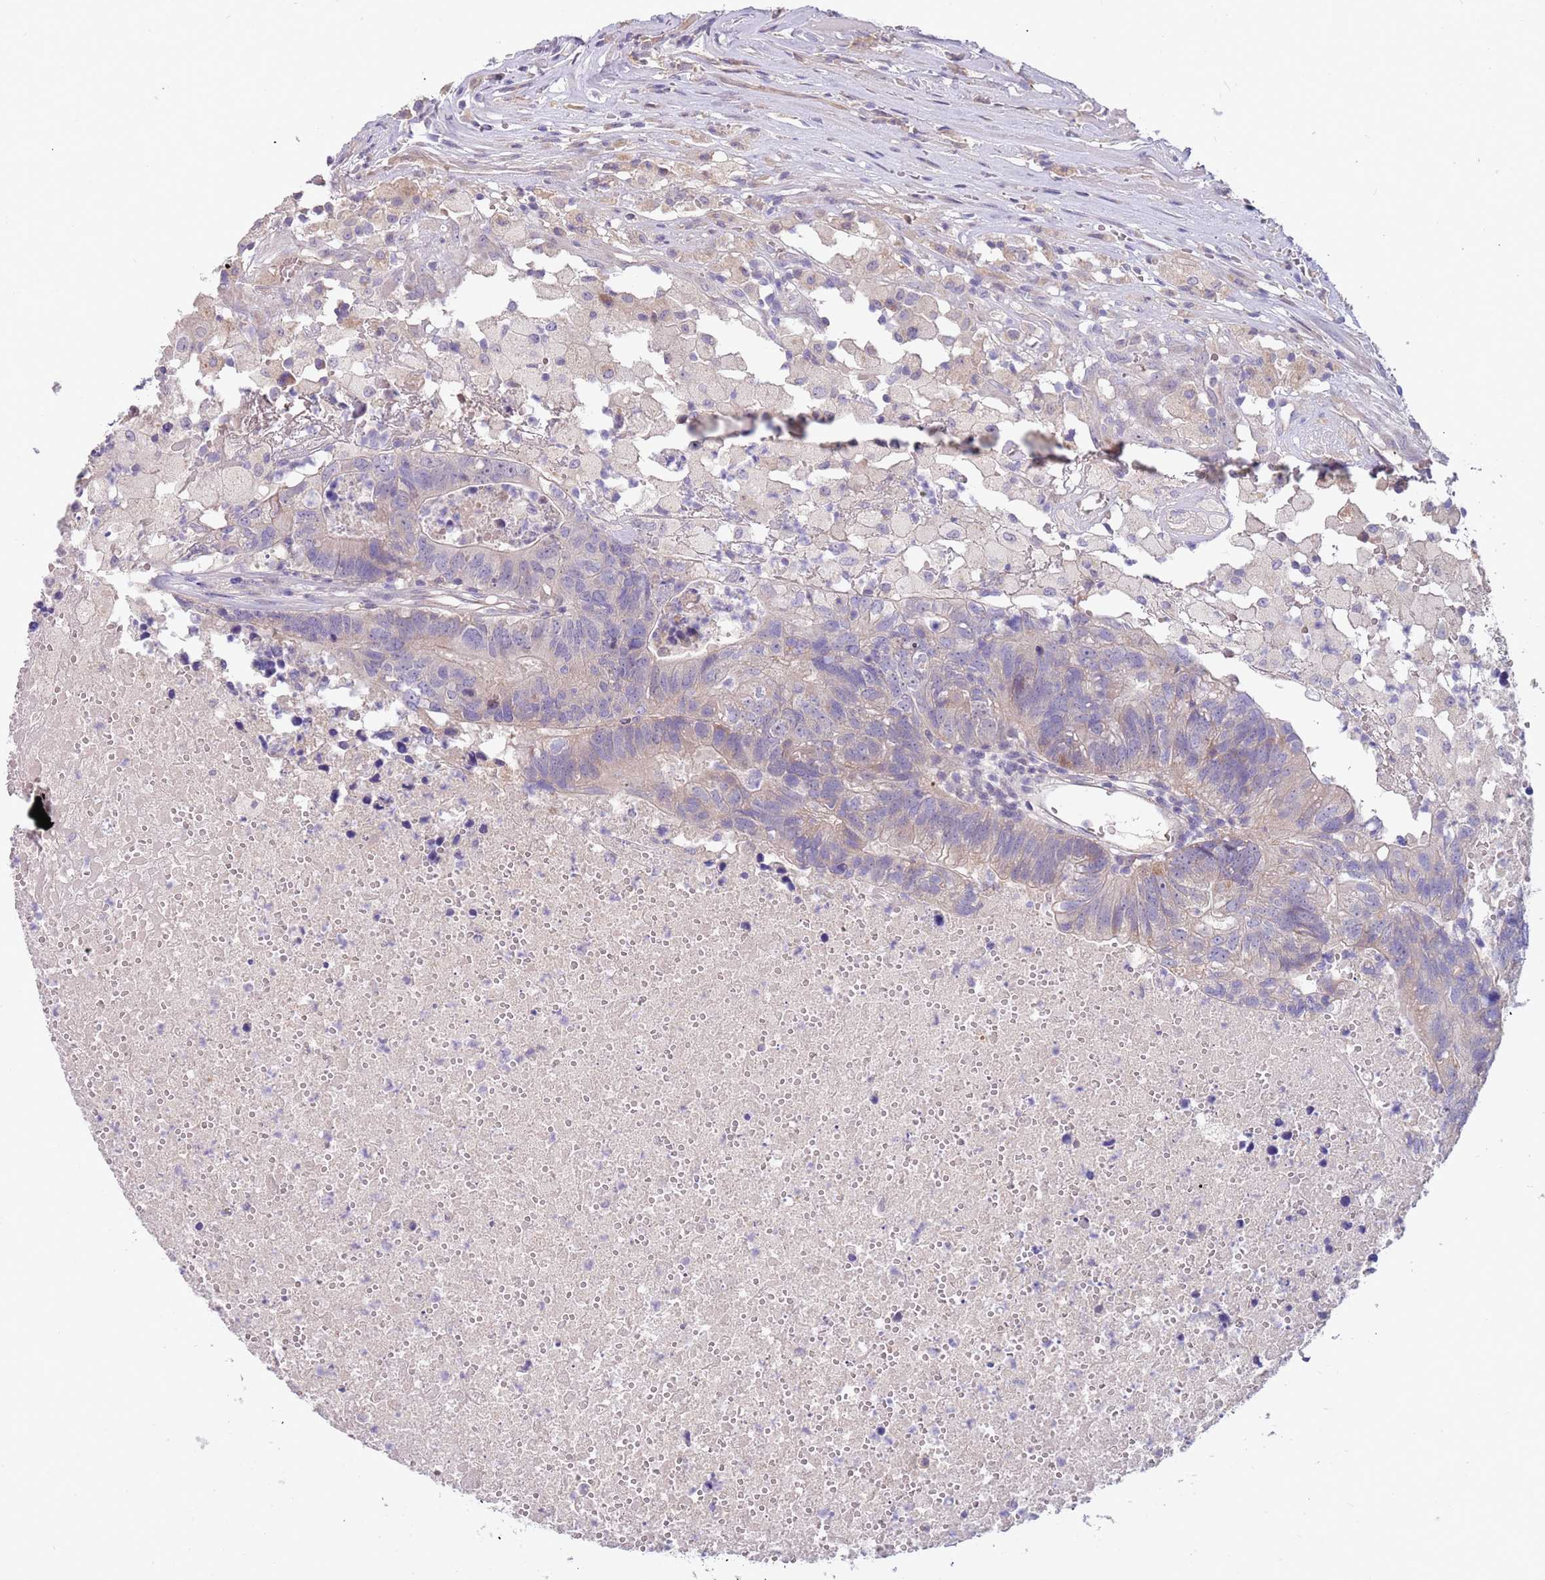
{"staining": {"intensity": "weak", "quantity": "<25%", "location": "cytoplasmic/membranous"}, "tissue": "colorectal cancer", "cell_type": "Tumor cells", "image_type": "cancer", "snomed": [{"axis": "morphology", "description": "Adenocarcinoma, NOS"}, {"axis": "topography", "description": "Colon"}], "caption": "Protein analysis of colorectal cancer (adenocarcinoma) reveals no significant staining in tumor cells.", "gene": "CABYR", "patient": {"sex": "female", "age": 48}}